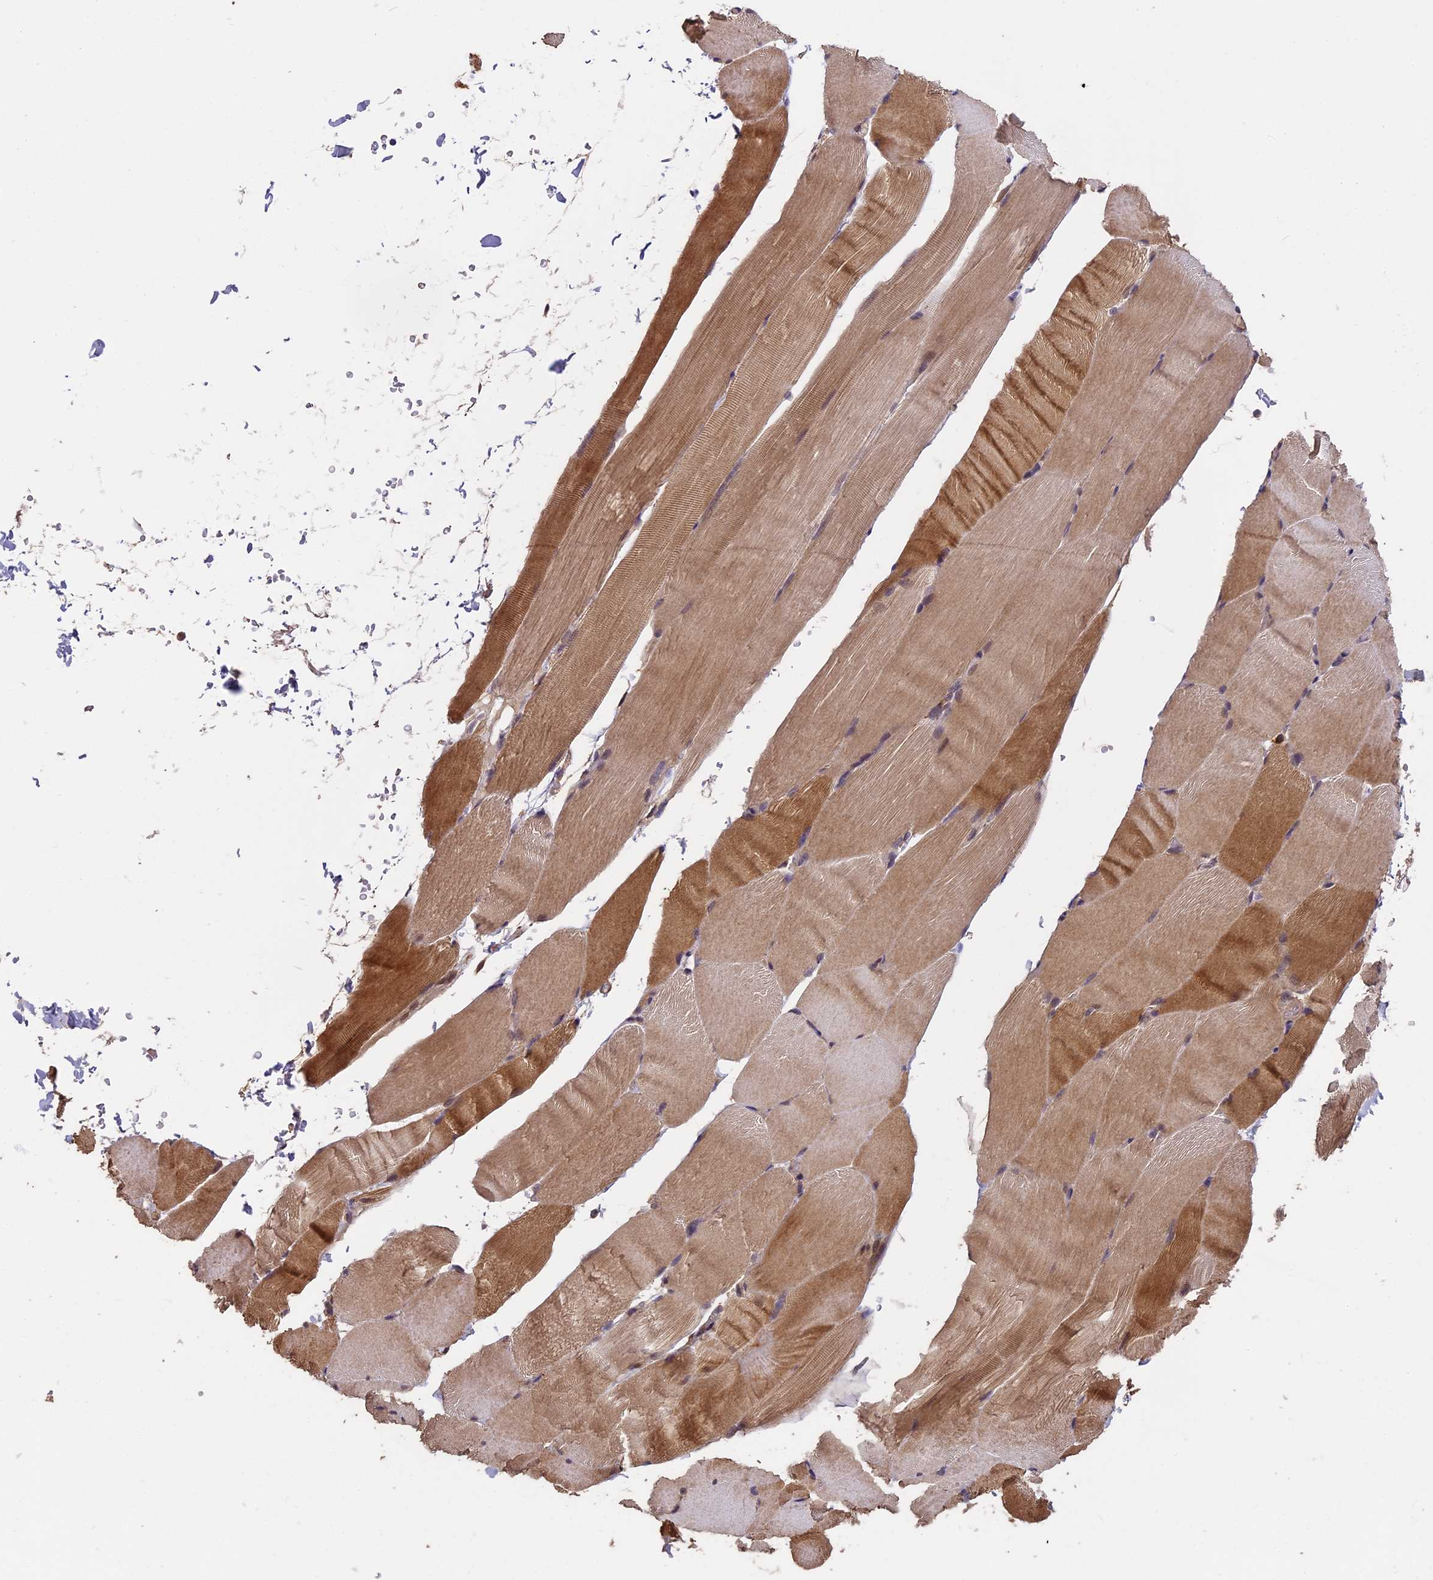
{"staining": {"intensity": "moderate", "quantity": "25%-75%", "location": "cytoplasmic/membranous"}, "tissue": "skeletal muscle", "cell_type": "Myocytes", "image_type": "normal", "snomed": [{"axis": "morphology", "description": "Normal tissue, NOS"}, {"axis": "topography", "description": "Skeletal muscle"}, {"axis": "topography", "description": "Parathyroid gland"}], "caption": "Skeletal muscle stained with immunohistochemistry exhibits moderate cytoplasmic/membranous staining in approximately 25%-75% of myocytes.", "gene": "CHD9", "patient": {"sex": "female", "age": 37}}